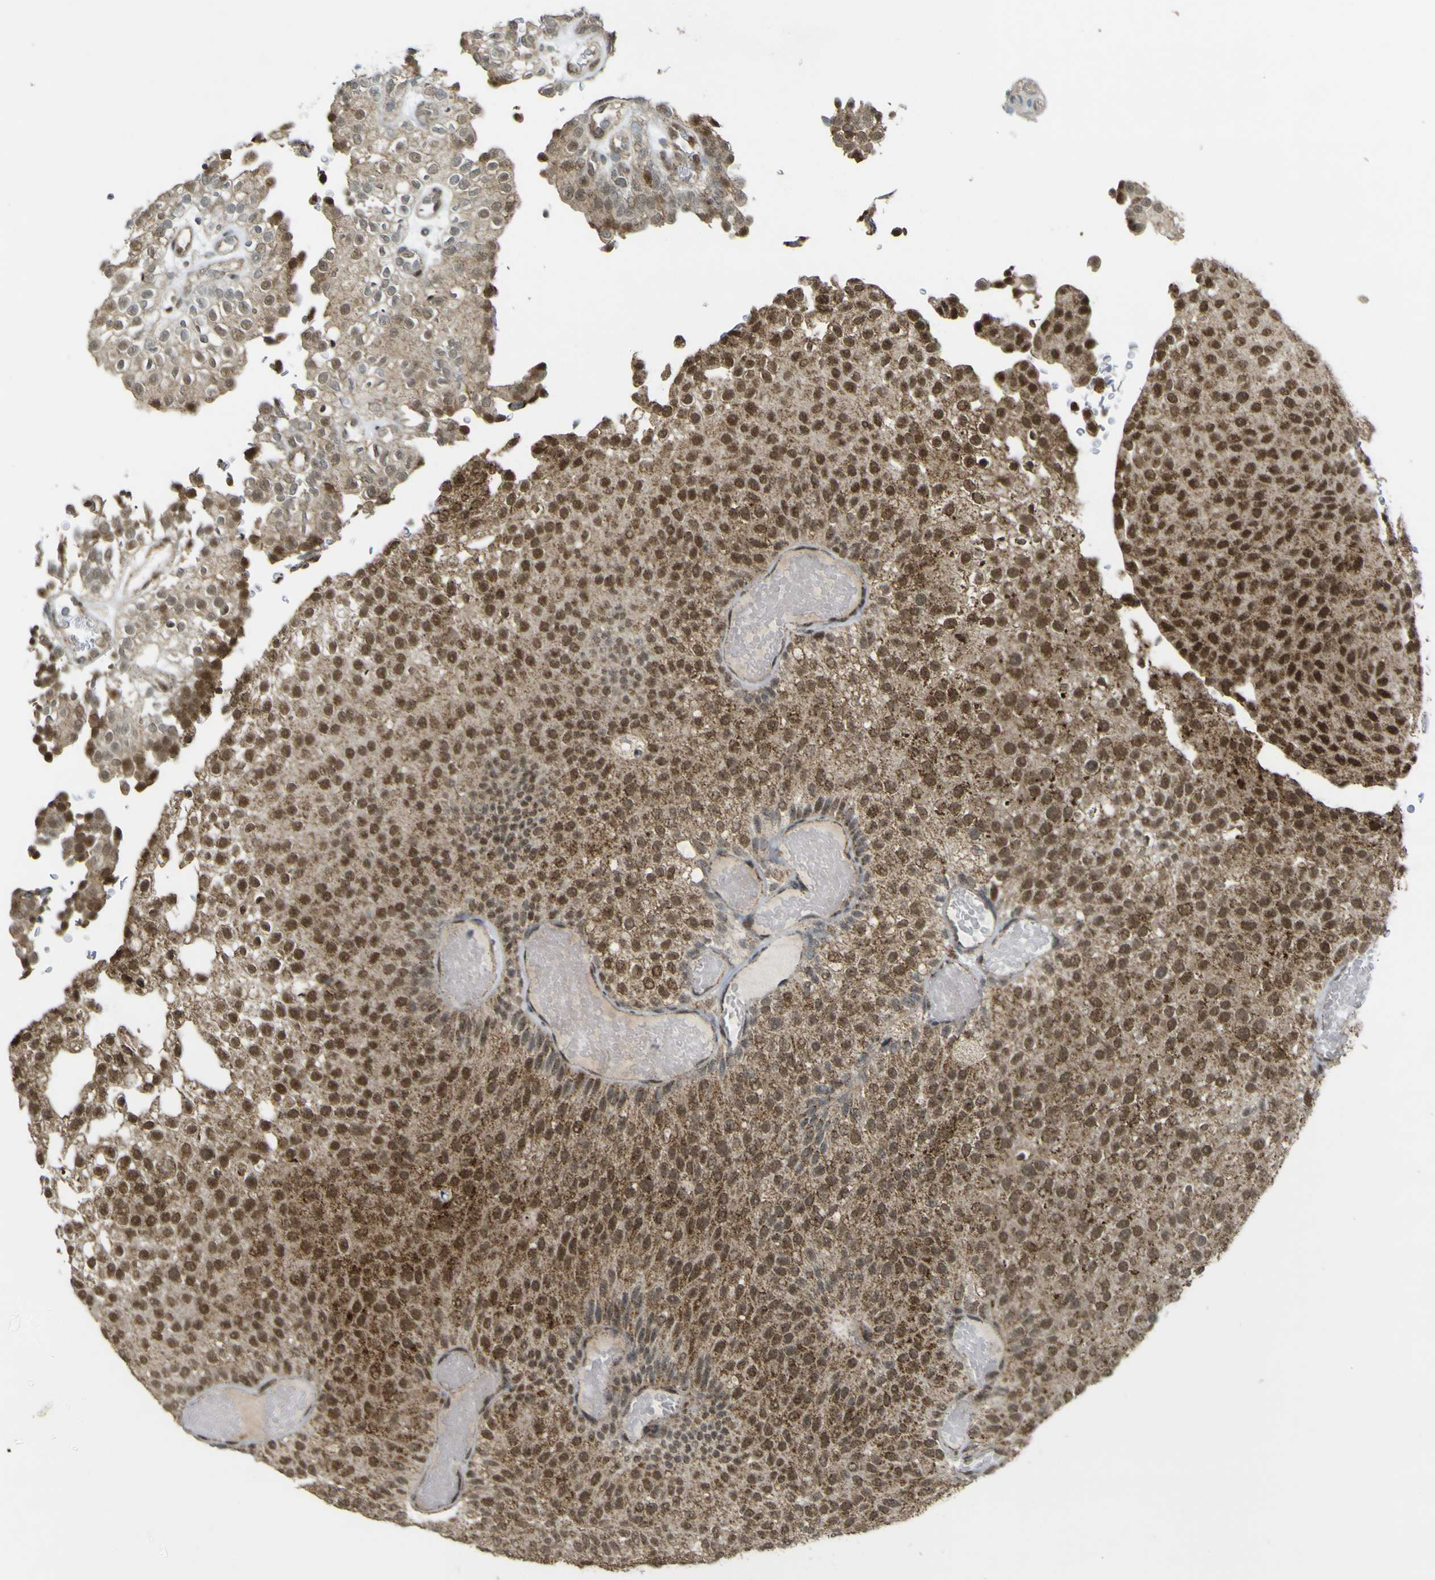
{"staining": {"intensity": "moderate", "quantity": ">75%", "location": "cytoplasmic/membranous,nuclear"}, "tissue": "urothelial cancer", "cell_type": "Tumor cells", "image_type": "cancer", "snomed": [{"axis": "morphology", "description": "Urothelial carcinoma, Low grade"}, {"axis": "topography", "description": "Urinary bladder"}], "caption": "DAB (3,3'-diaminobenzidine) immunohistochemical staining of human urothelial cancer exhibits moderate cytoplasmic/membranous and nuclear protein staining in about >75% of tumor cells.", "gene": "ACBD5", "patient": {"sex": "male", "age": 78}}